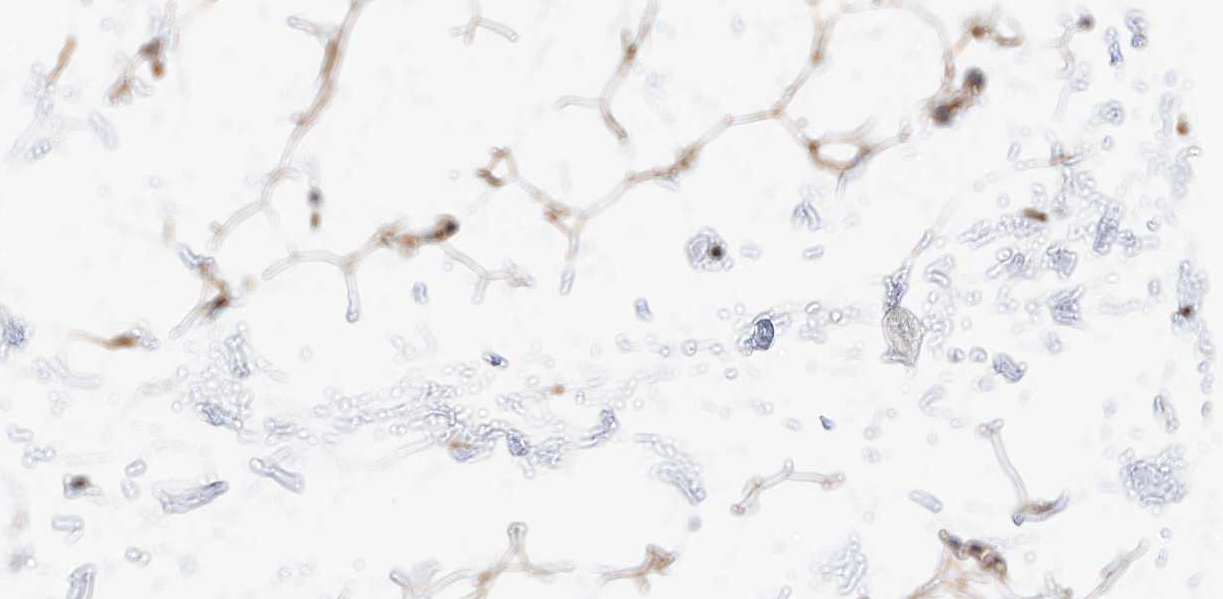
{"staining": {"intensity": "moderate", "quantity": ">75%", "location": "cytoplasmic/membranous"}, "tissue": "adipose tissue", "cell_type": "Adipocytes", "image_type": "normal", "snomed": [{"axis": "morphology", "description": "Normal tissue, NOS"}, {"axis": "topography", "description": "Soft tissue"}], "caption": "This is a micrograph of IHC staining of unremarkable adipose tissue, which shows moderate staining in the cytoplasmic/membranous of adipocytes.", "gene": "NDUFV3", "patient": {"sex": "male", "age": 72}}